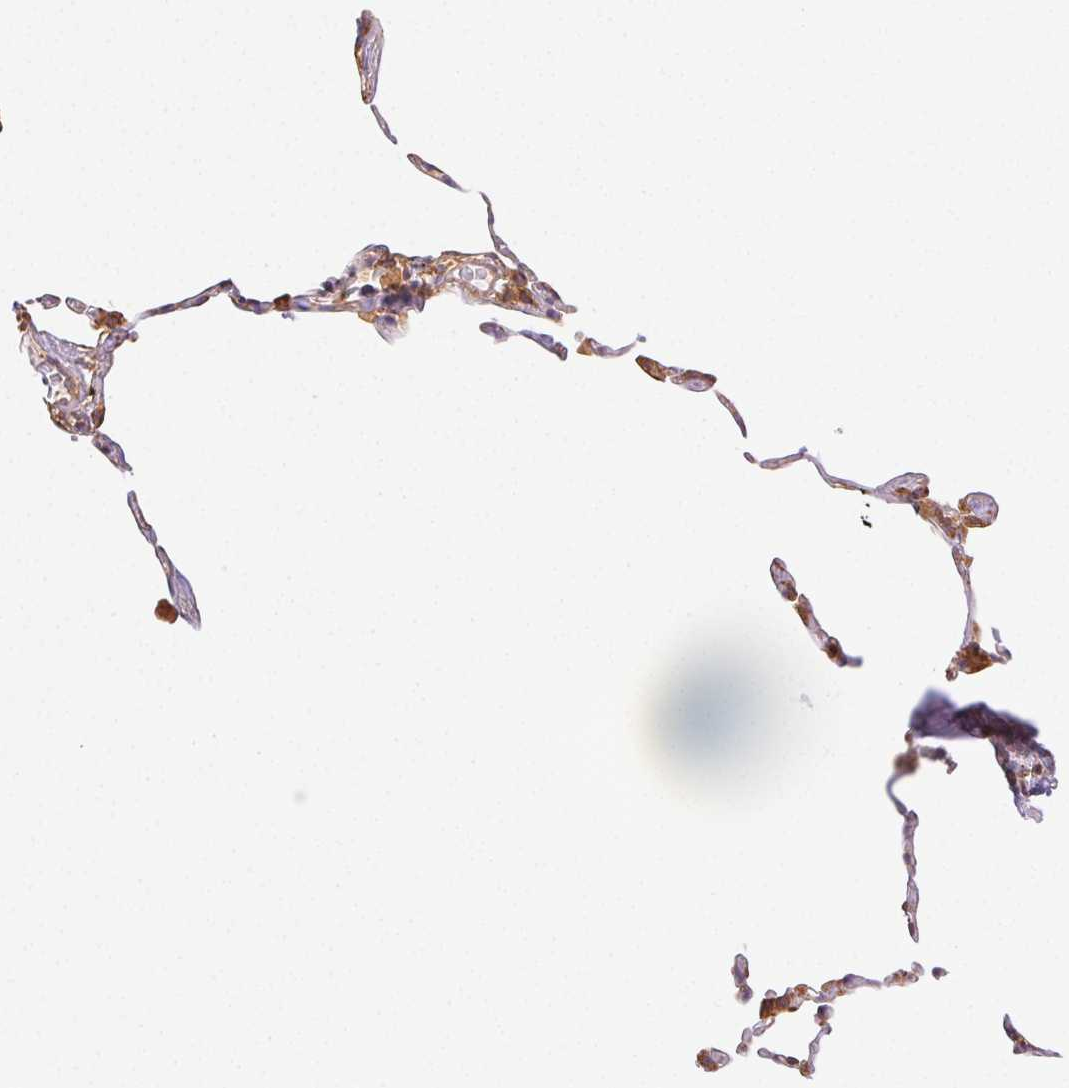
{"staining": {"intensity": "negative", "quantity": "none", "location": "none"}, "tissue": "lung", "cell_type": "Alveolar cells", "image_type": "normal", "snomed": [{"axis": "morphology", "description": "Normal tissue, NOS"}, {"axis": "topography", "description": "Lung"}], "caption": "Immunohistochemistry photomicrograph of normal human lung stained for a protein (brown), which displays no staining in alveolar cells. (Stains: DAB immunohistochemistry (IHC) with hematoxylin counter stain, Microscopy: brightfield microscopy at high magnification).", "gene": "ENTREP1", "patient": {"sex": "female", "age": 57}}